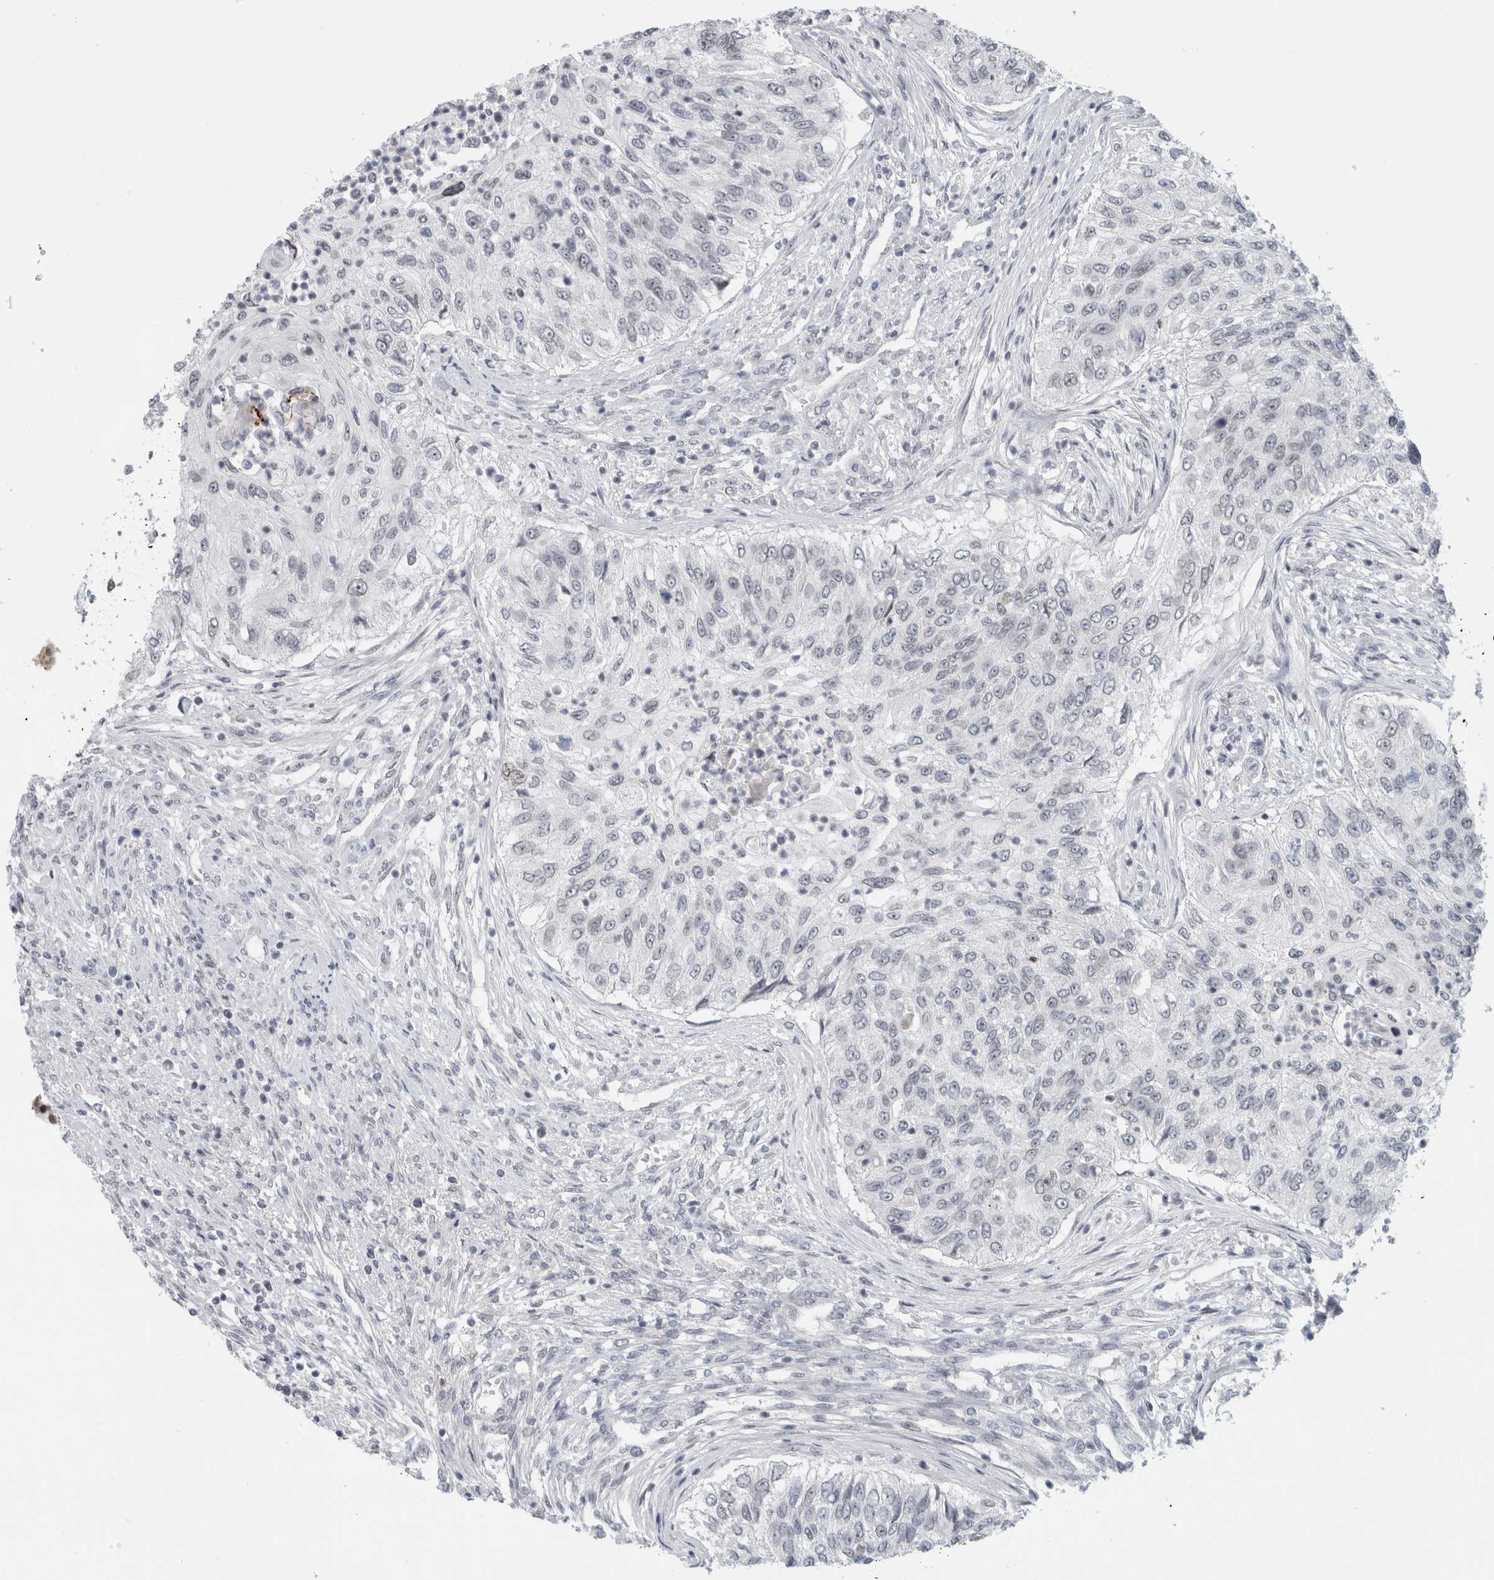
{"staining": {"intensity": "negative", "quantity": "none", "location": "none"}, "tissue": "urothelial cancer", "cell_type": "Tumor cells", "image_type": "cancer", "snomed": [{"axis": "morphology", "description": "Urothelial carcinoma, High grade"}, {"axis": "topography", "description": "Urinary bladder"}], "caption": "Protein analysis of urothelial cancer reveals no significant staining in tumor cells. (Immunohistochemistry (ihc), brightfield microscopy, high magnification).", "gene": "ZNF770", "patient": {"sex": "female", "age": 60}}